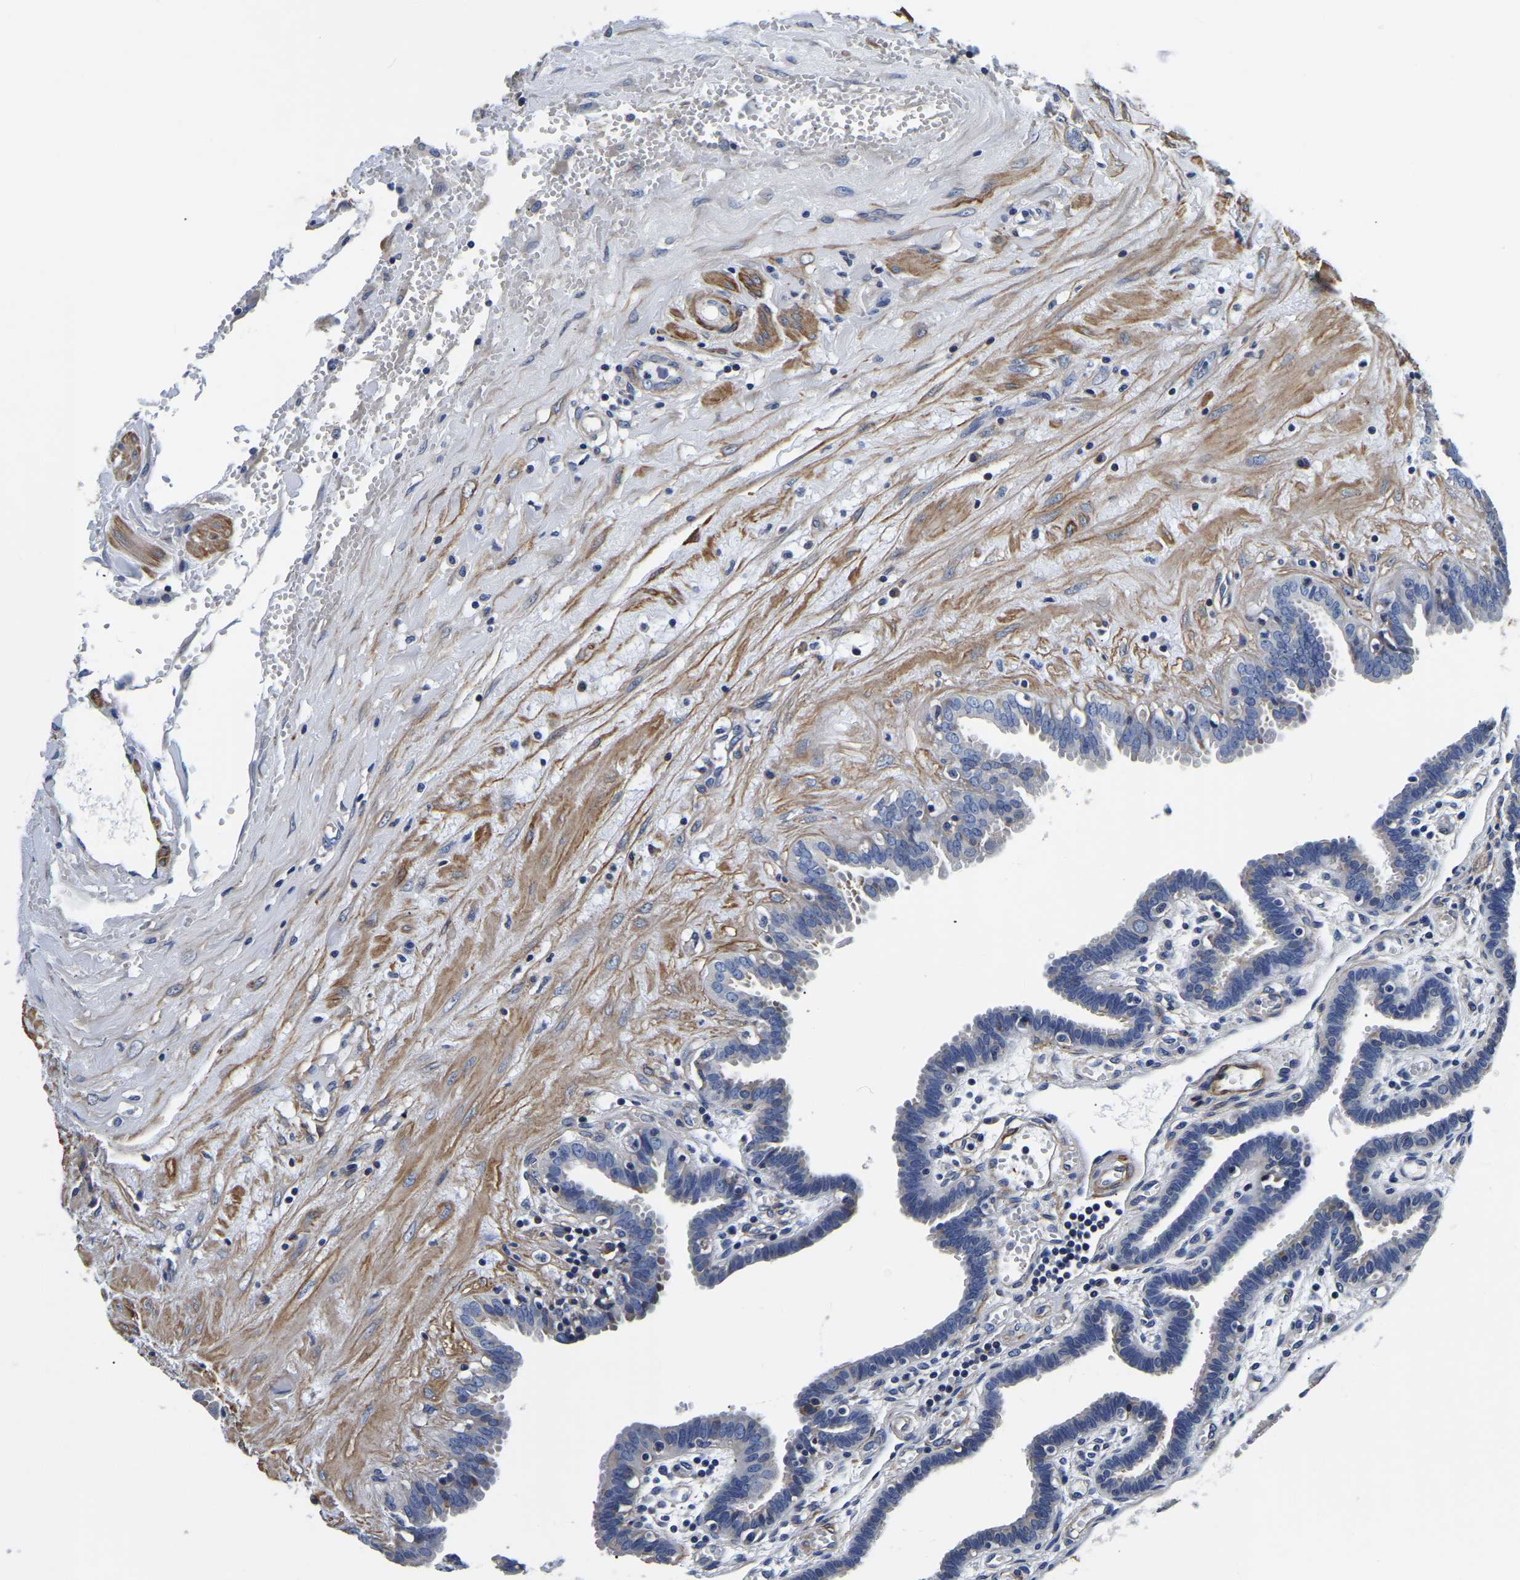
{"staining": {"intensity": "negative", "quantity": "none", "location": "none"}, "tissue": "fallopian tube", "cell_type": "Glandular cells", "image_type": "normal", "snomed": [{"axis": "morphology", "description": "Normal tissue, NOS"}, {"axis": "topography", "description": "Fallopian tube"}, {"axis": "topography", "description": "Placenta"}], "caption": "An immunohistochemistry (IHC) image of benign fallopian tube is shown. There is no staining in glandular cells of fallopian tube.", "gene": "KCTD17", "patient": {"sex": "female", "age": 32}}